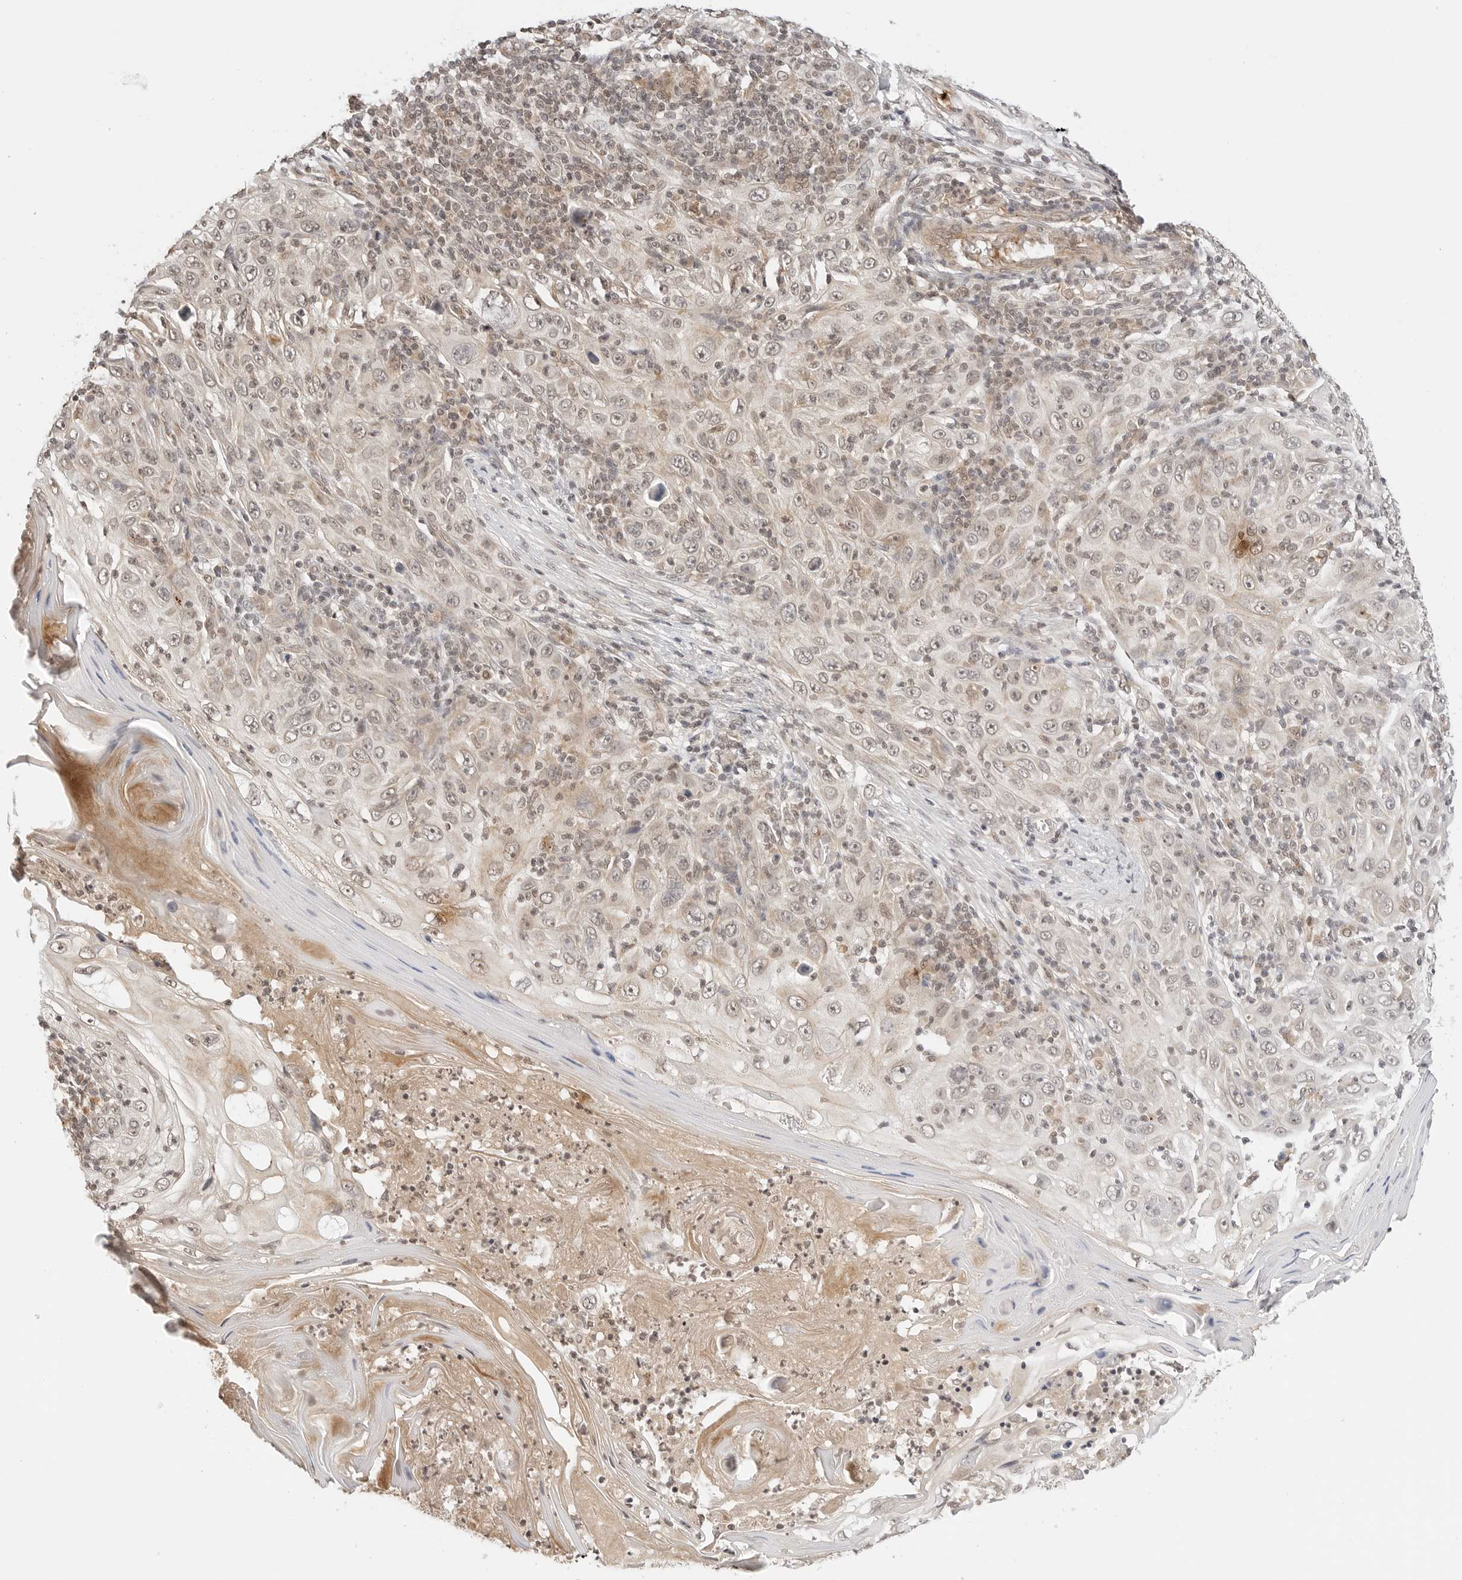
{"staining": {"intensity": "negative", "quantity": "none", "location": "none"}, "tissue": "skin cancer", "cell_type": "Tumor cells", "image_type": "cancer", "snomed": [{"axis": "morphology", "description": "Squamous cell carcinoma, NOS"}, {"axis": "topography", "description": "Skin"}], "caption": "Immunohistochemical staining of skin cancer (squamous cell carcinoma) reveals no significant expression in tumor cells. (Stains: DAB IHC with hematoxylin counter stain, Microscopy: brightfield microscopy at high magnification).", "gene": "GPR34", "patient": {"sex": "female", "age": 88}}